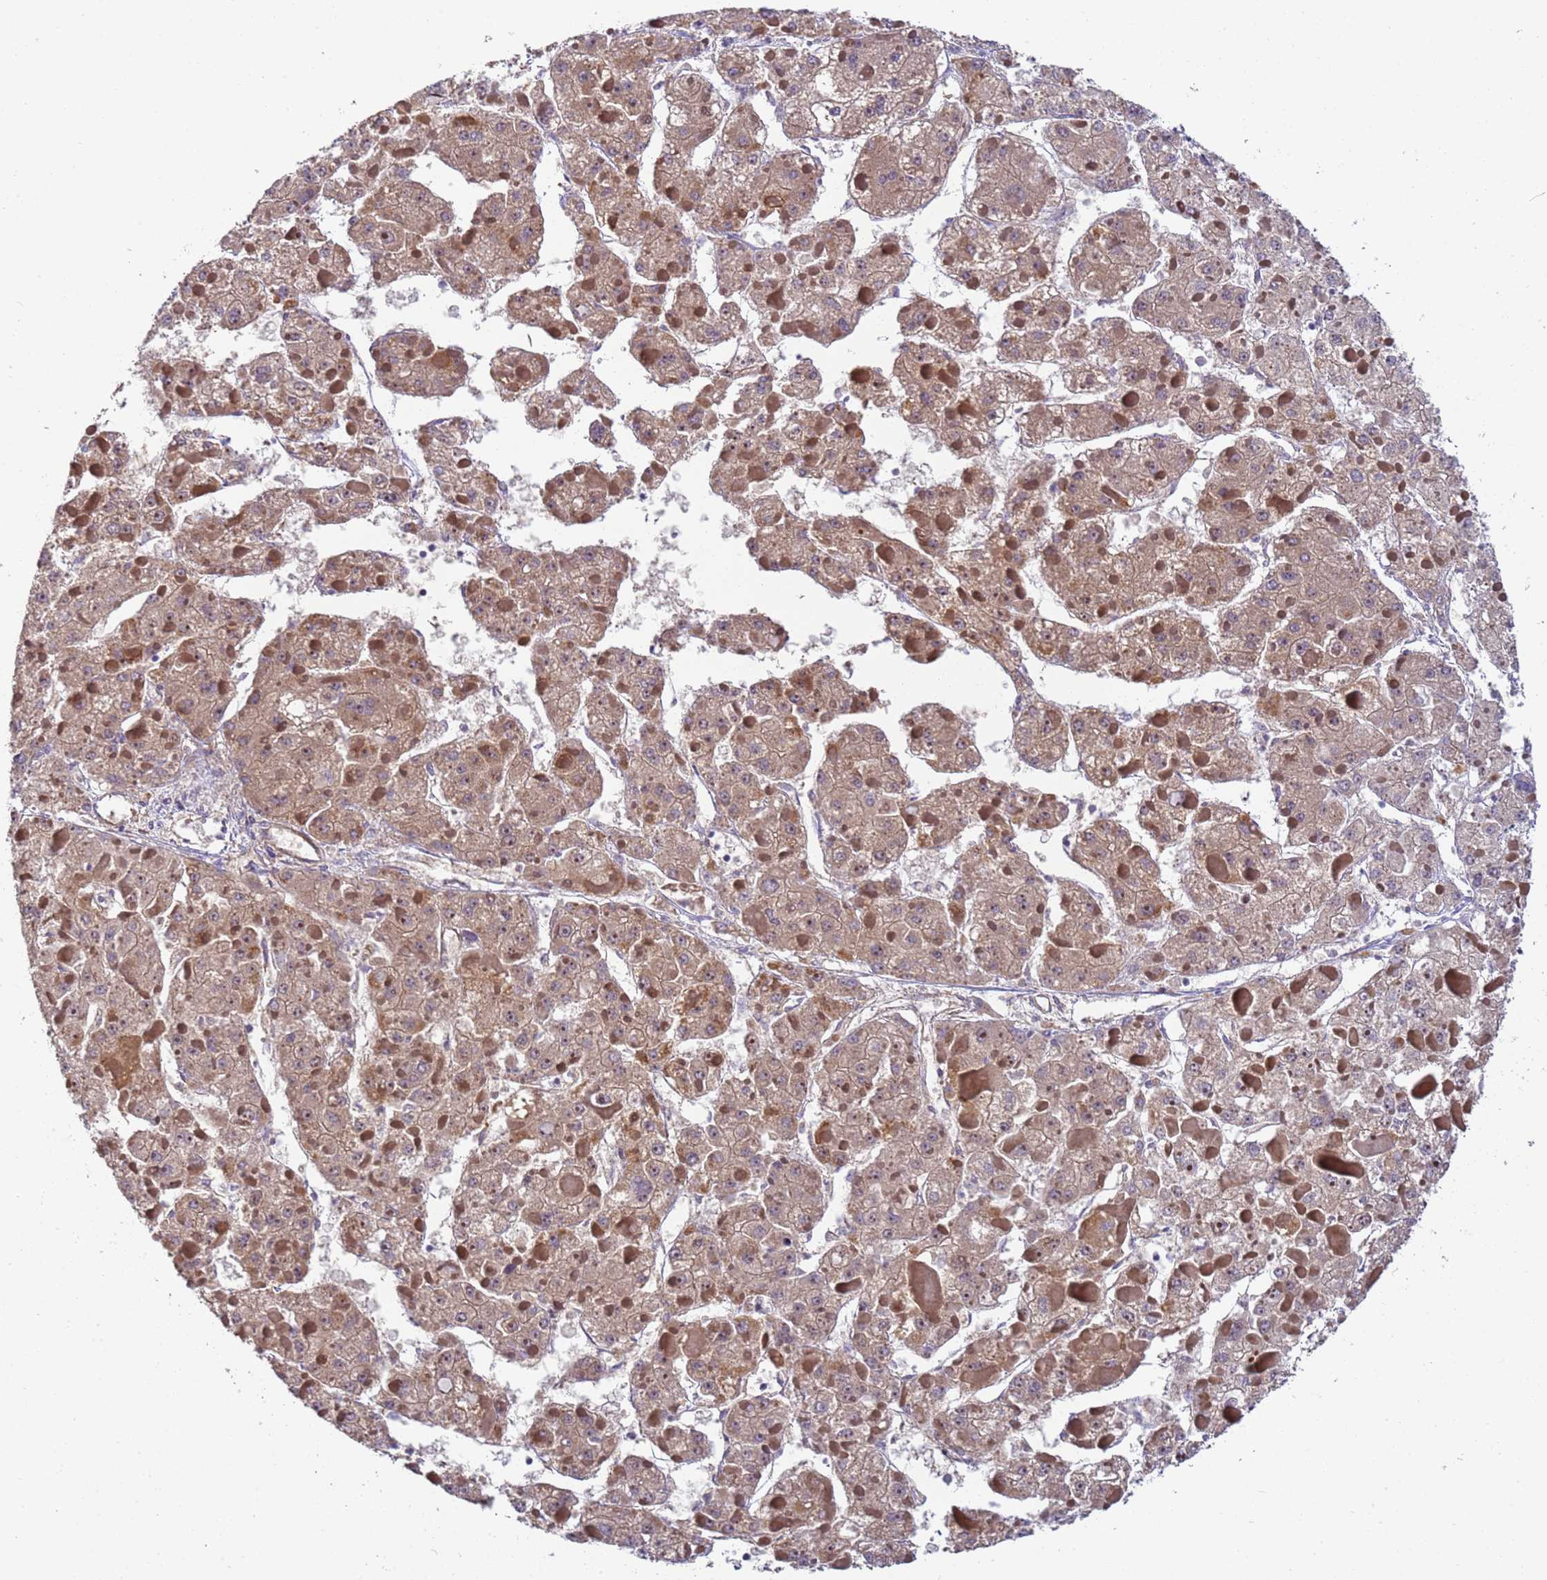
{"staining": {"intensity": "weak", "quantity": ">75%", "location": "cytoplasmic/membranous"}, "tissue": "liver cancer", "cell_type": "Tumor cells", "image_type": "cancer", "snomed": [{"axis": "morphology", "description": "Carcinoma, Hepatocellular, NOS"}, {"axis": "topography", "description": "Liver"}], "caption": "Hepatocellular carcinoma (liver) stained with a protein marker reveals weak staining in tumor cells.", "gene": "RAPGEF3", "patient": {"sex": "female", "age": 73}}